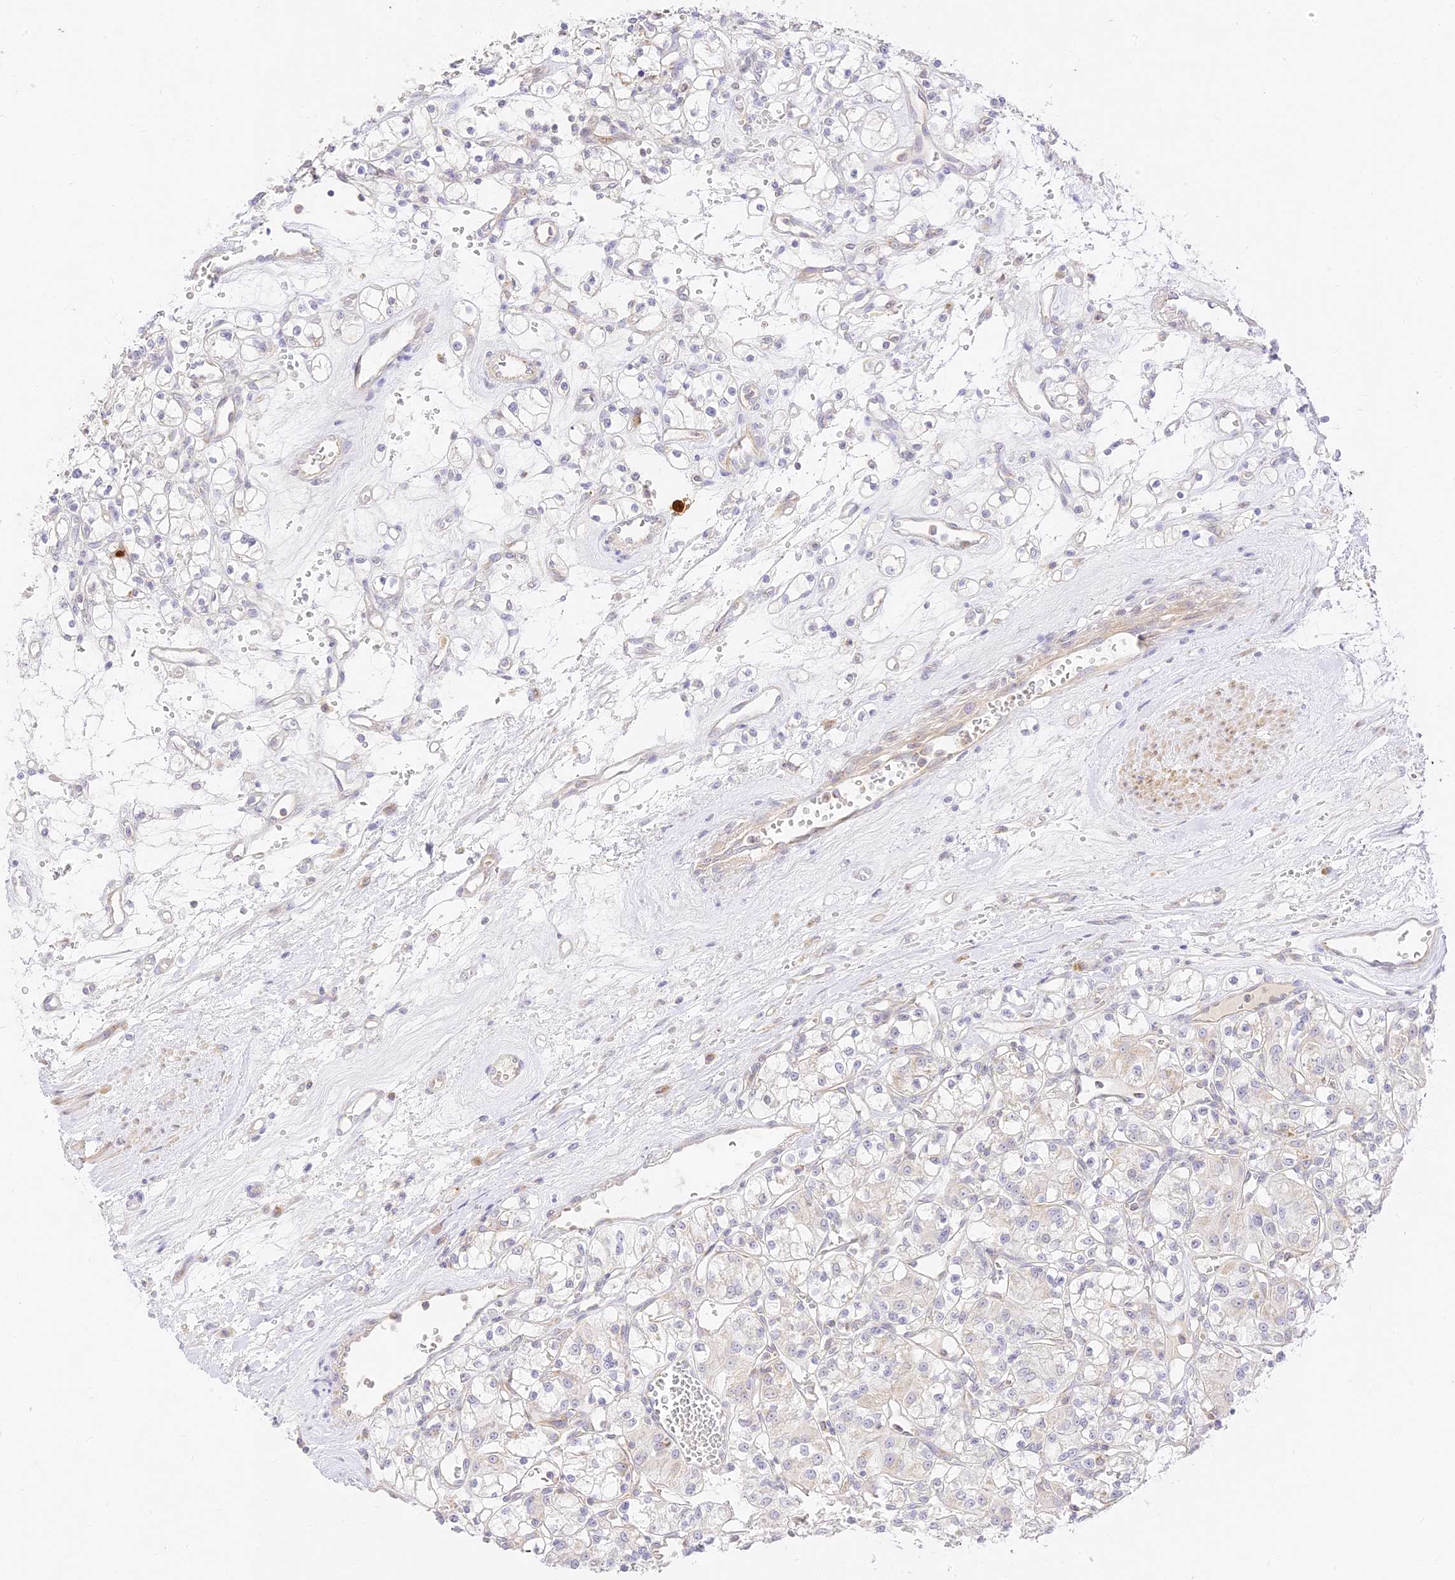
{"staining": {"intensity": "negative", "quantity": "none", "location": "none"}, "tissue": "renal cancer", "cell_type": "Tumor cells", "image_type": "cancer", "snomed": [{"axis": "morphology", "description": "Adenocarcinoma, NOS"}, {"axis": "topography", "description": "Kidney"}], "caption": "IHC photomicrograph of renal adenocarcinoma stained for a protein (brown), which demonstrates no staining in tumor cells.", "gene": "LRRC15", "patient": {"sex": "female", "age": 59}}